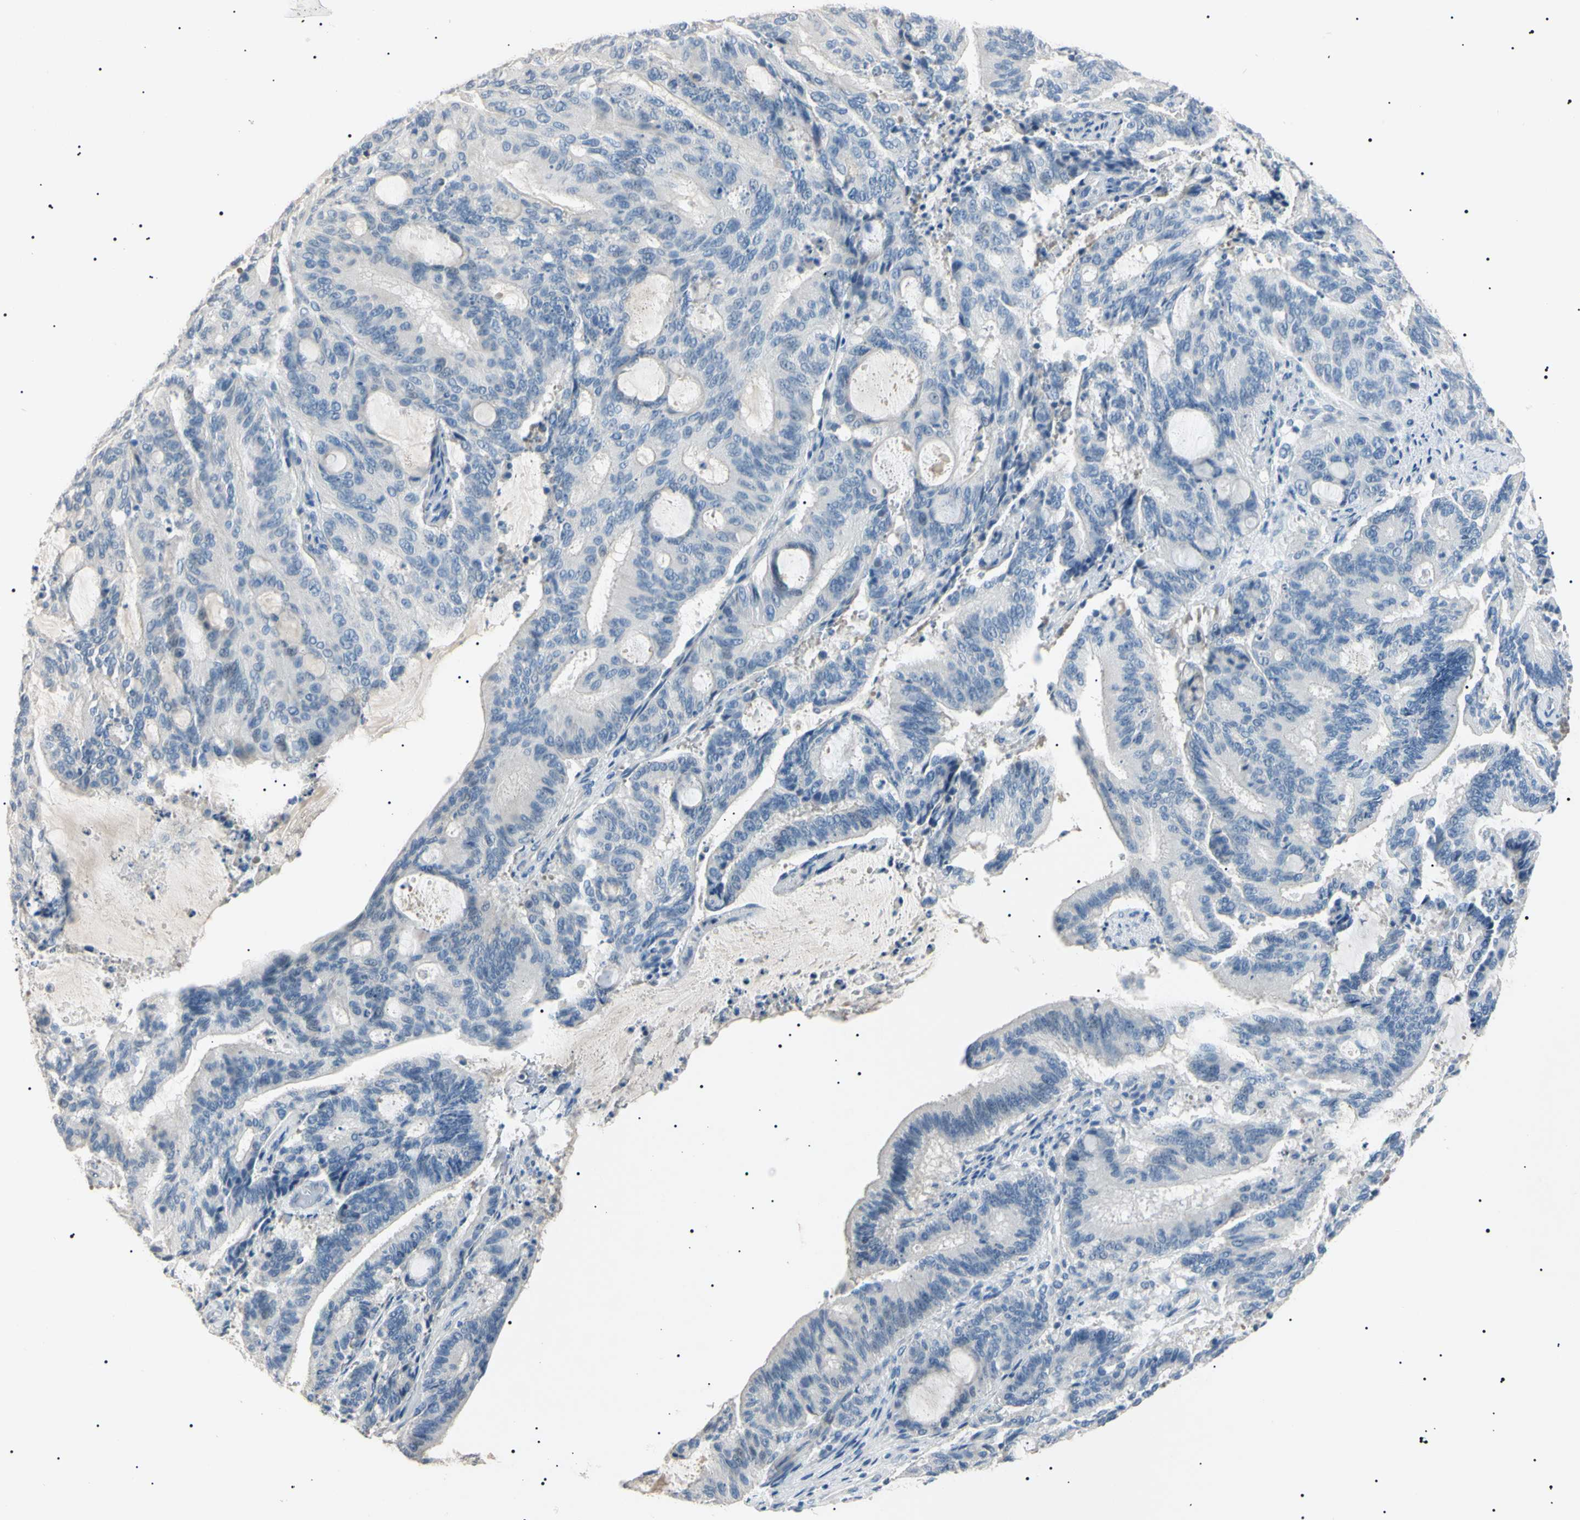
{"staining": {"intensity": "negative", "quantity": "none", "location": "none"}, "tissue": "liver cancer", "cell_type": "Tumor cells", "image_type": "cancer", "snomed": [{"axis": "morphology", "description": "Cholangiocarcinoma"}, {"axis": "topography", "description": "Liver"}], "caption": "Protein analysis of liver cholangiocarcinoma displays no significant staining in tumor cells.", "gene": "CGB3", "patient": {"sex": "female", "age": 73}}